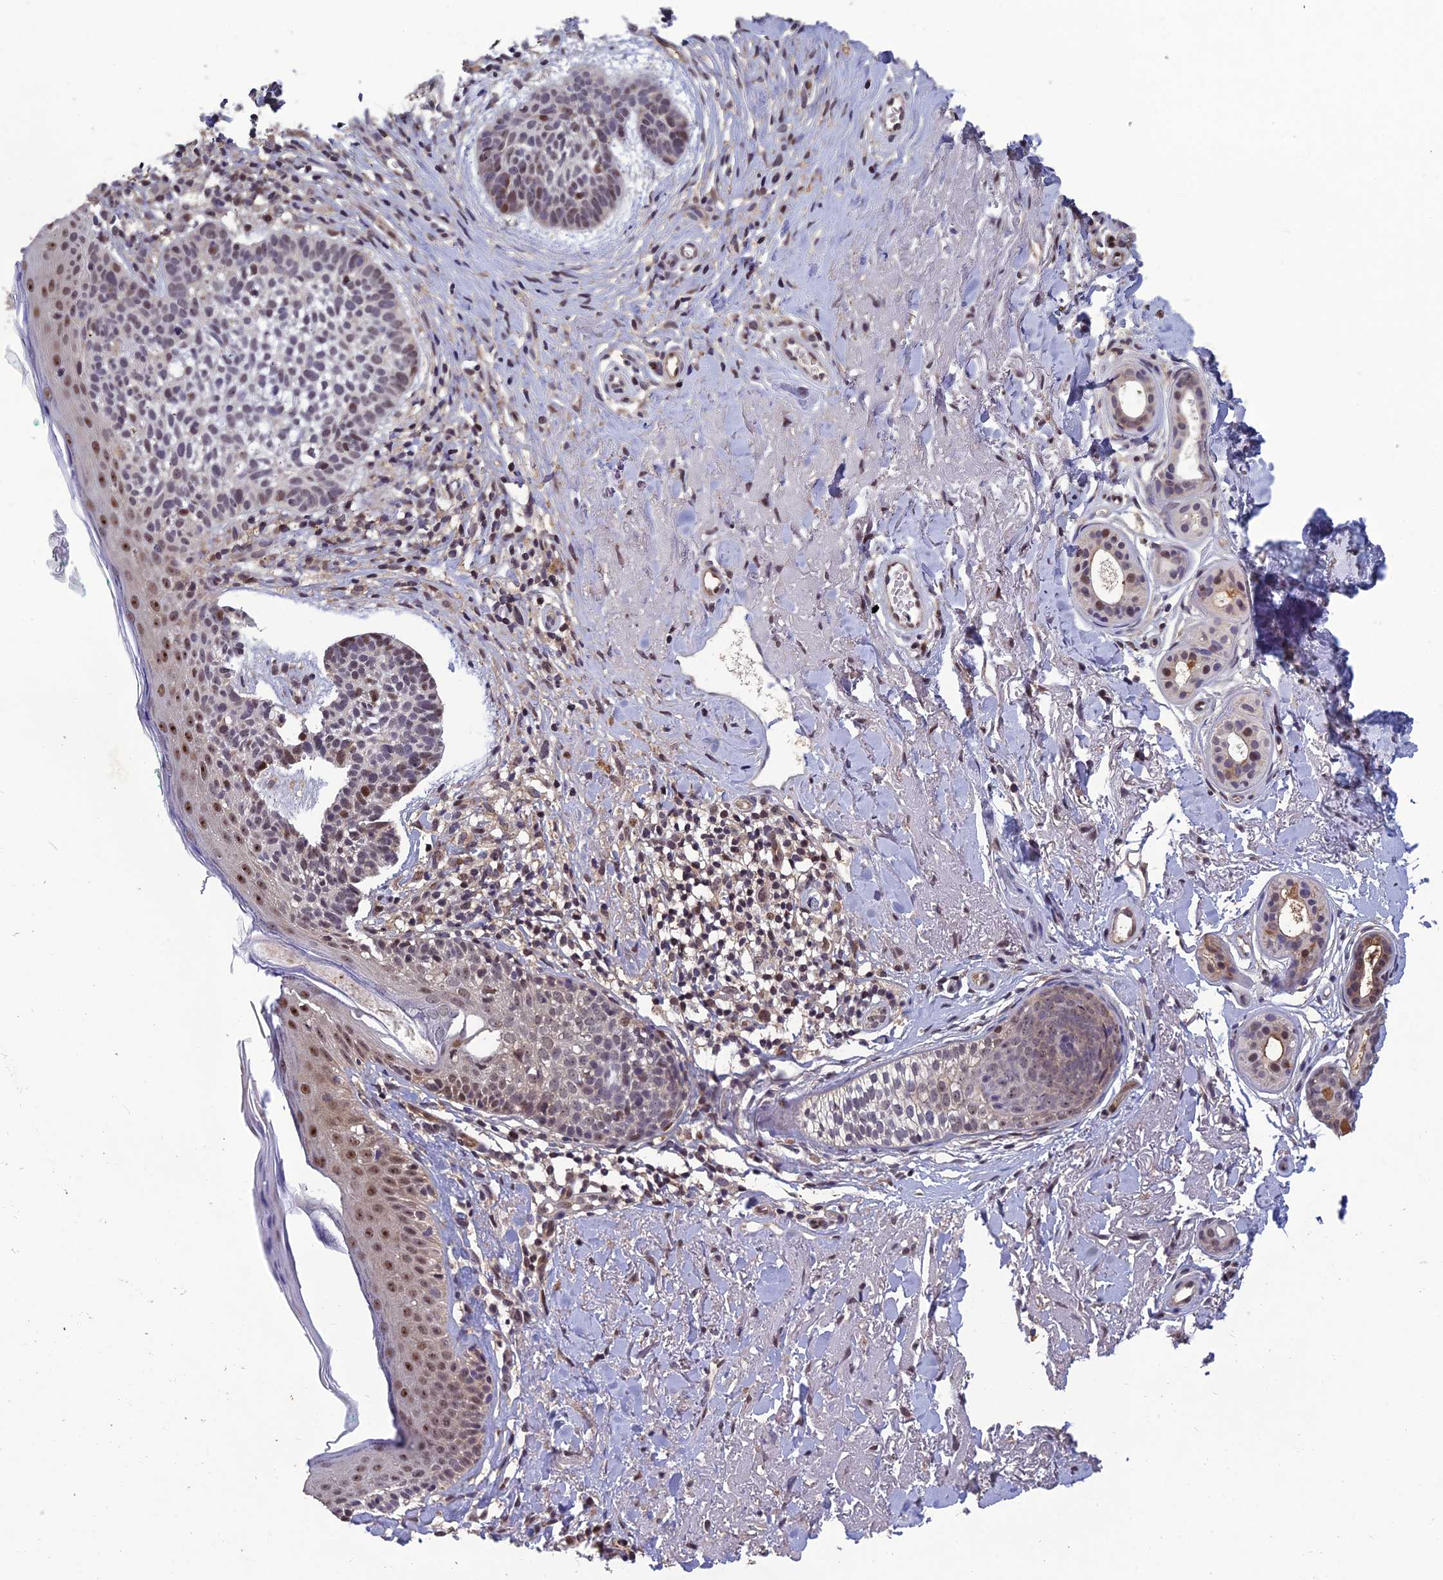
{"staining": {"intensity": "negative", "quantity": "none", "location": "none"}, "tissue": "skin cancer", "cell_type": "Tumor cells", "image_type": "cancer", "snomed": [{"axis": "morphology", "description": "Basal cell carcinoma"}, {"axis": "topography", "description": "Skin"}], "caption": "The IHC micrograph has no significant positivity in tumor cells of skin cancer (basal cell carcinoma) tissue.", "gene": "GRWD1", "patient": {"sex": "male", "age": 71}}